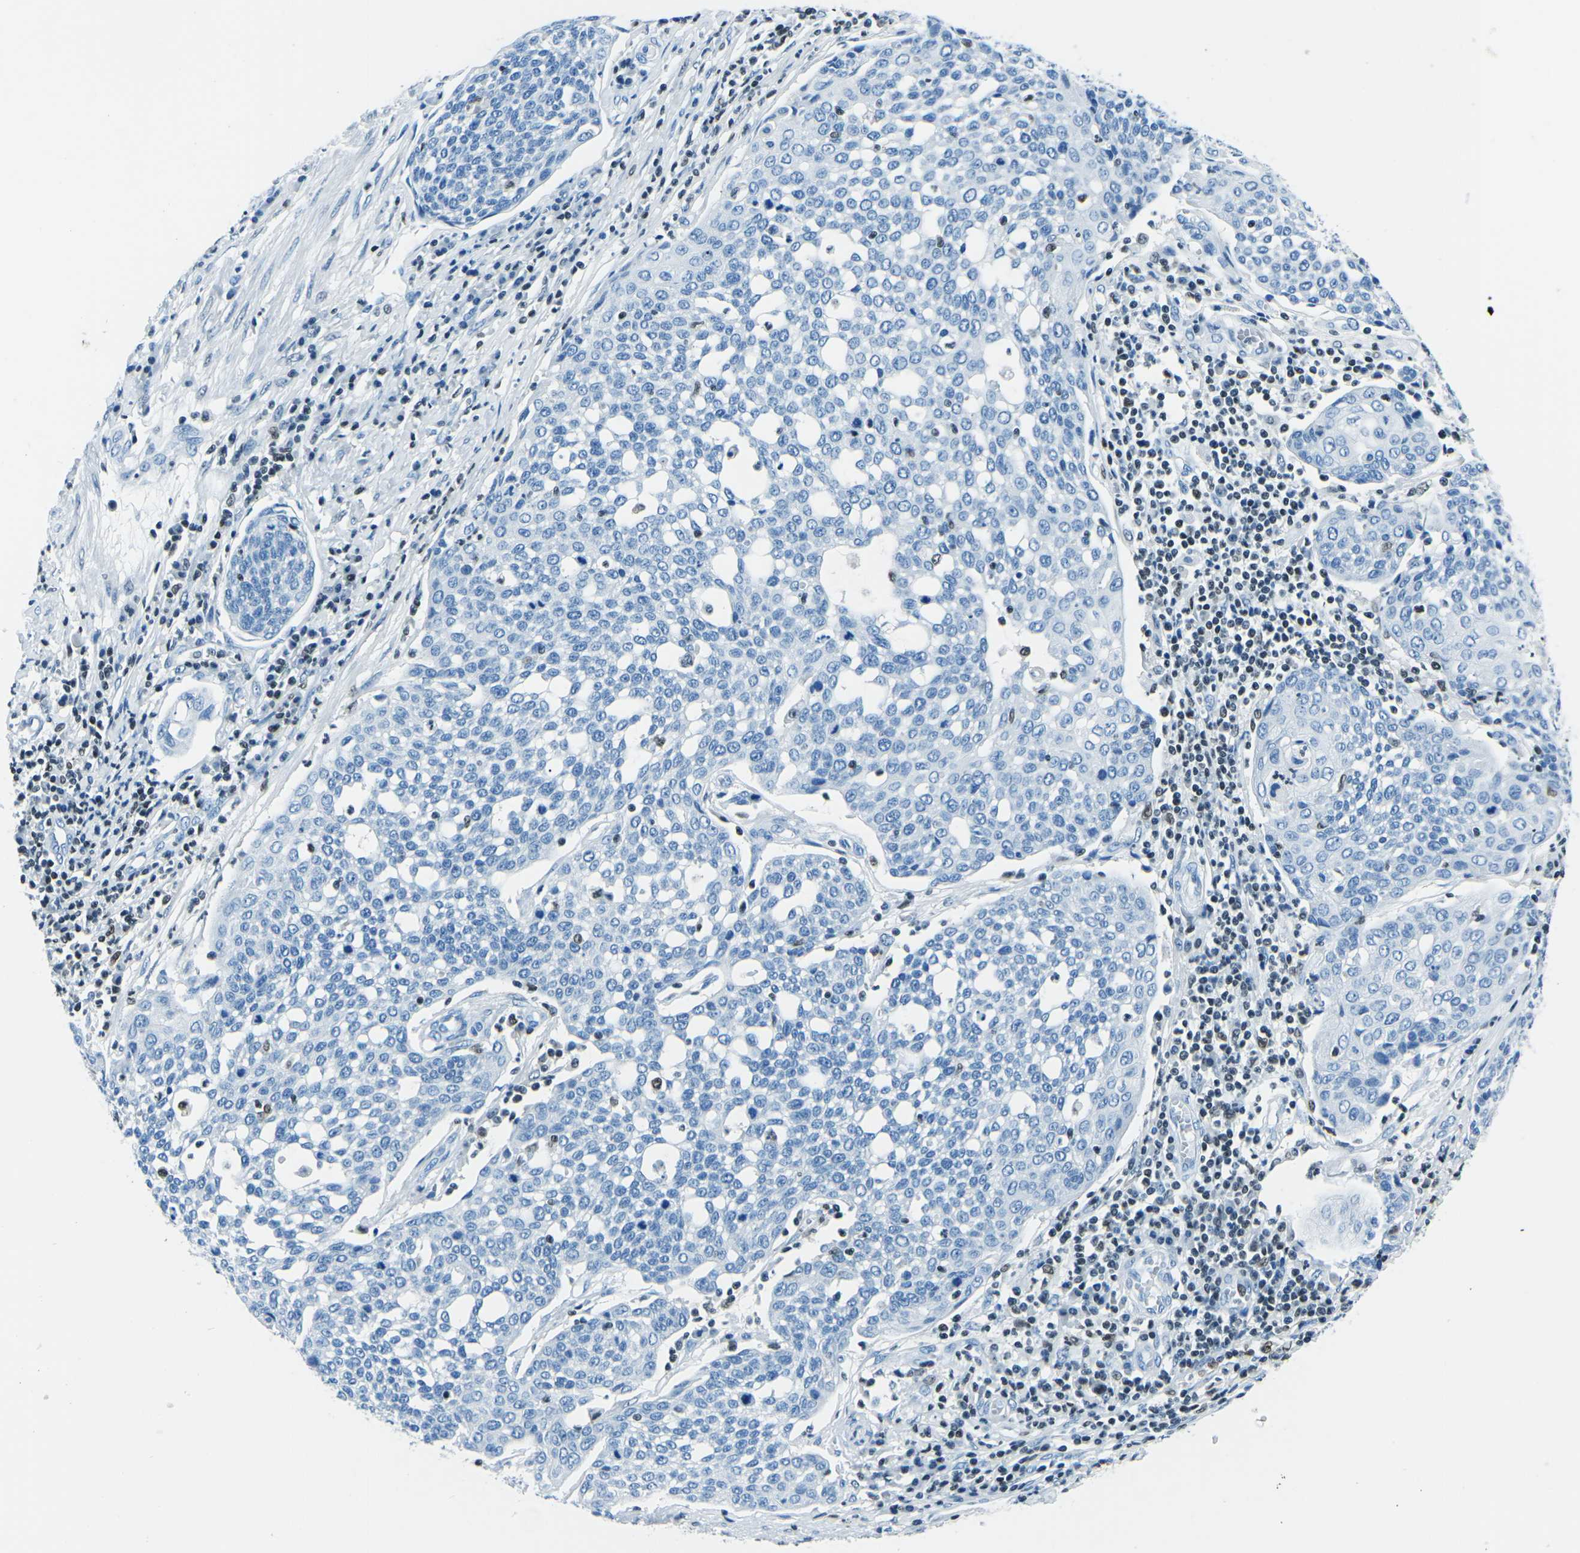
{"staining": {"intensity": "negative", "quantity": "none", "location": "none"}, "tissue": "cervical cancer", "cell_type": "Tumor cells", "image_type": "cancer", "snomed": [{"axis": "morphology", "description": "Squamous cell carcinoma, NOS"}, {"axis": "topography", "description": "Cervix"}], "caption": "IHC micrograph of human cervical squamous cell carcinoma stained for a protein (brown), which shows no positivity in tumor cells.", "gene": "CELF2", "patient": {"sex": "female", "age": 34}}